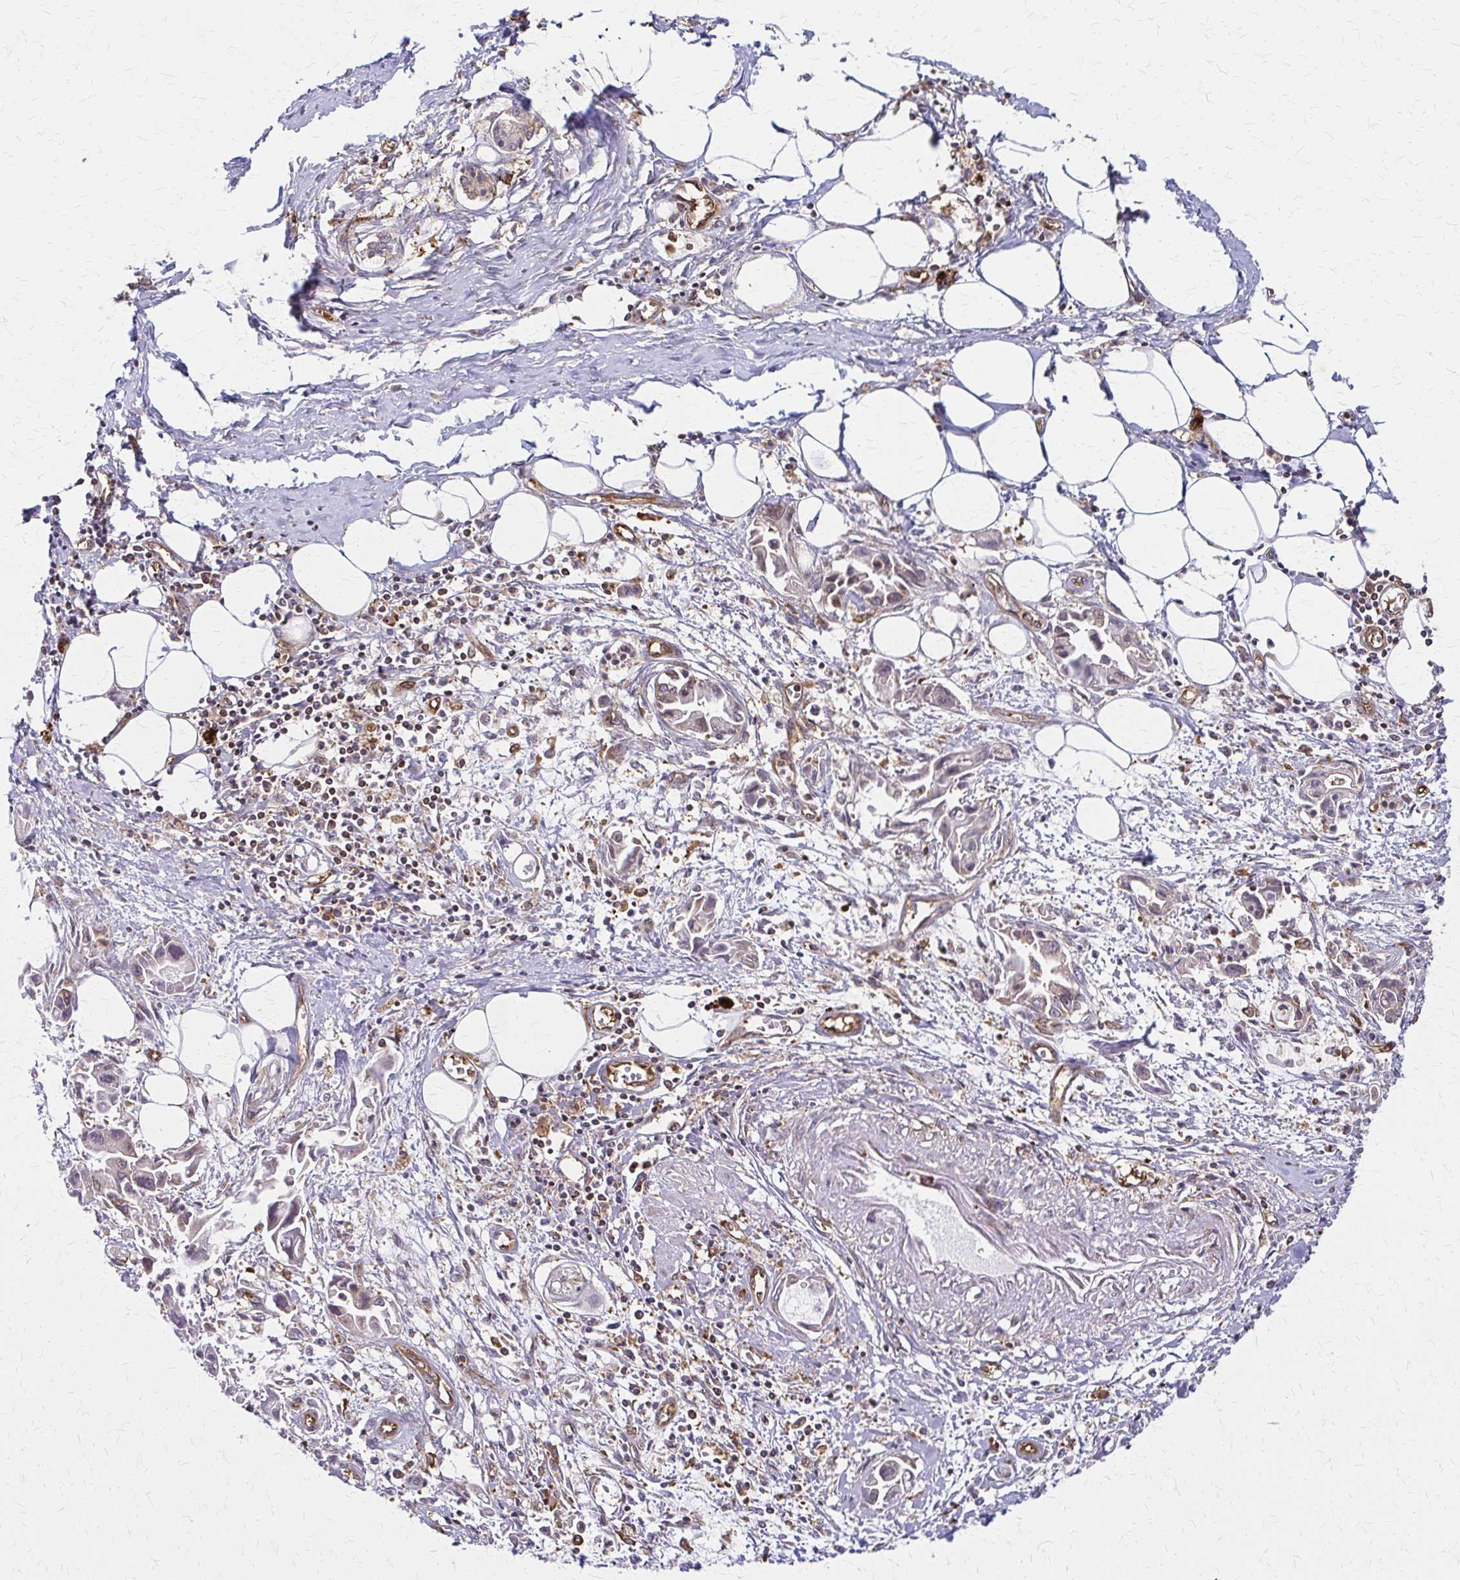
{"staining": {"intensity": "moderate", "quantity": "<25%", "location": "cytoplasmic/membranous"}, "tissue": "pancreatic cancer", "cell_type": "Tumor cells", "image_type": "cancer", "snomed": [{"axis": "morphology", "description": "Adenocarcinoma, NOS"}, {"axis": "topography", "description": "Pancreas"}], "caption": "Pancreatic cancer (adenocarcinoma) stained for a protein (brown) shows moderate cytoplasmic/membranous positive staining in approximately <25% of tumor cells.", "gene": "WASF2", "patient": {"sex": "male", "age": 84}}